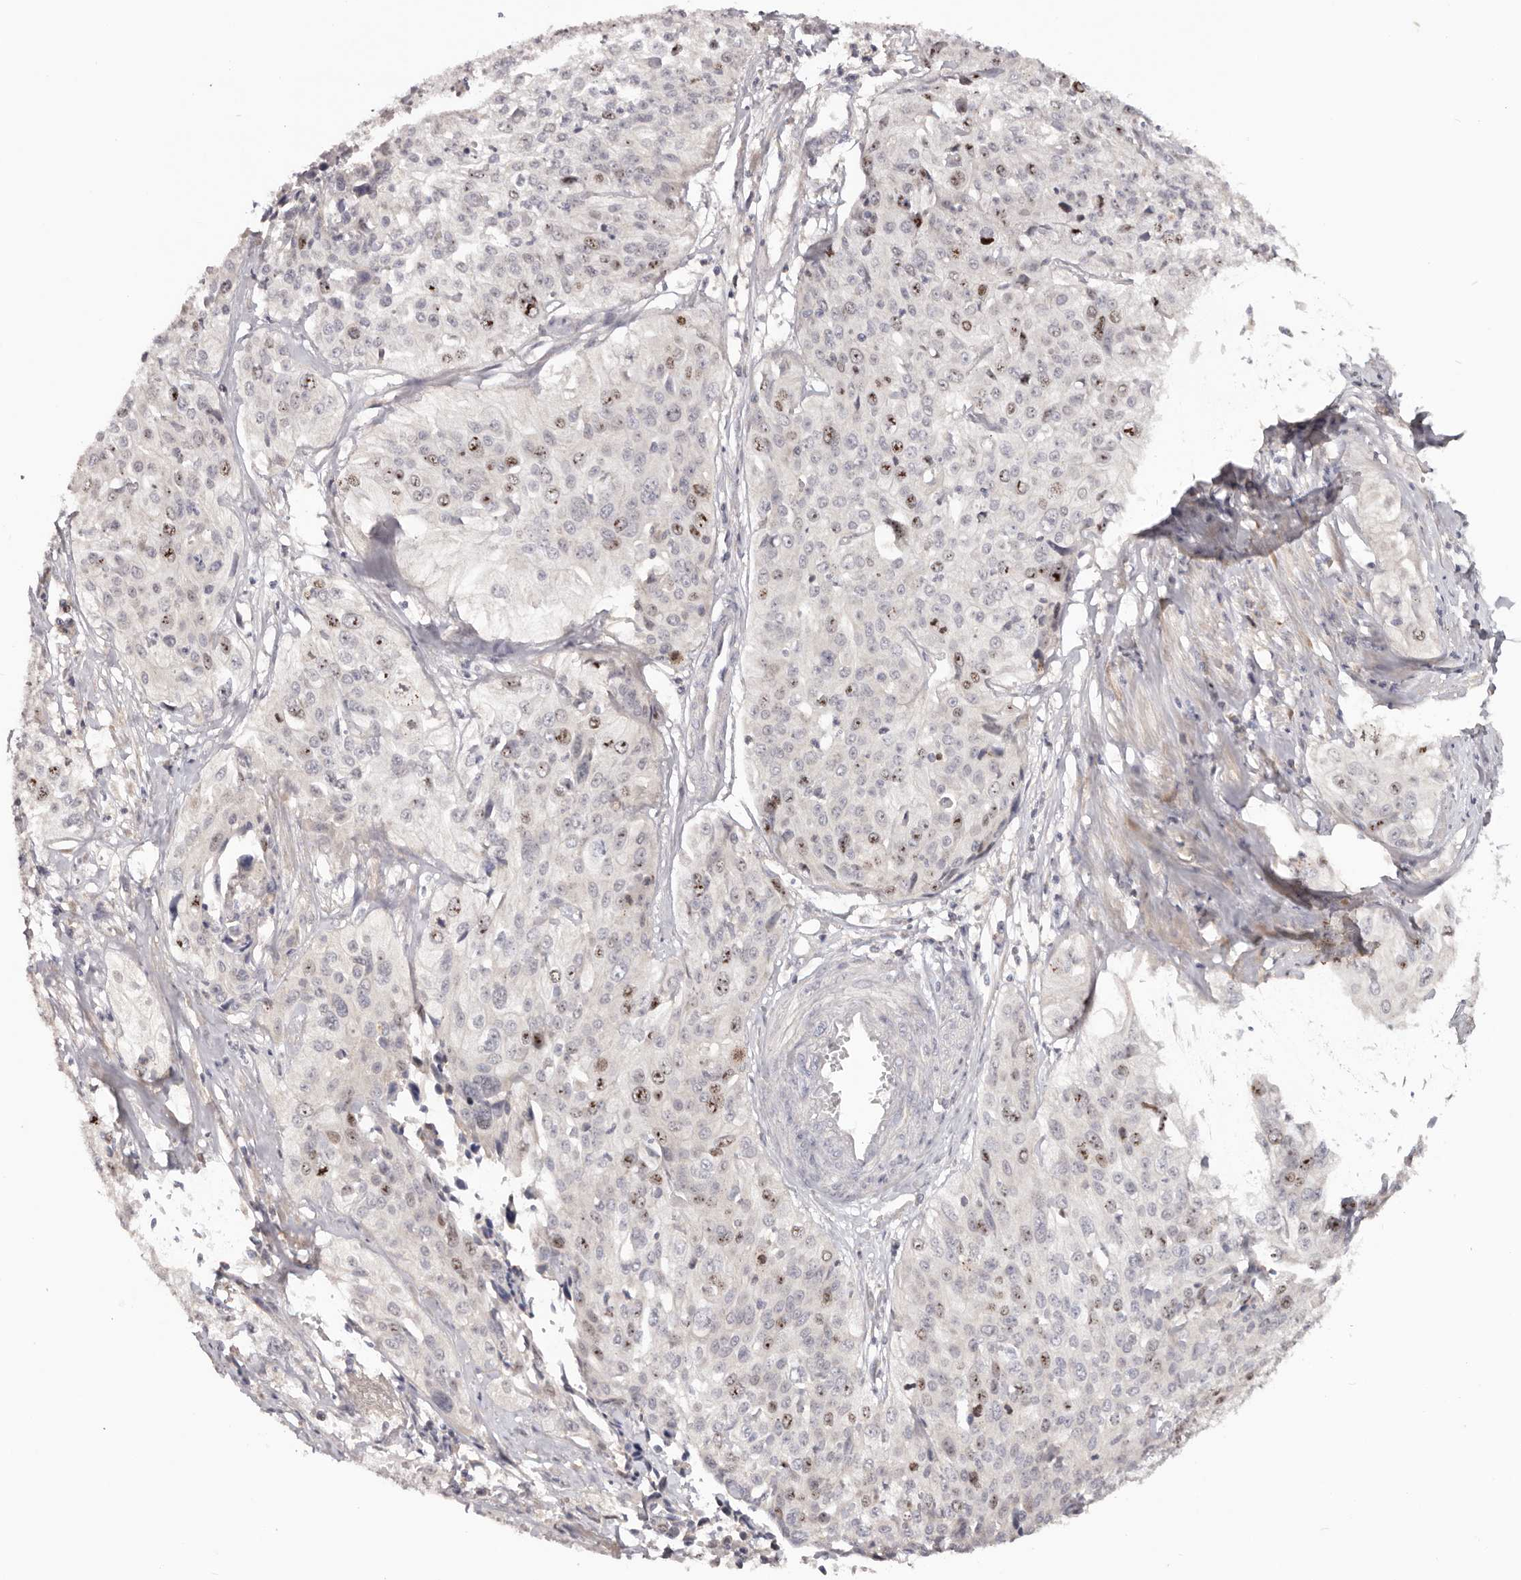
{"staining": {"intensity": "moderate", "quantity": "<25%", "location": "nuclear"}, "tissue": "cervical cancer", "cell_type": "Tumor cells", "image_type": "cancer", "snomed": [{"axis": "morphology", "description": "Squamous cell carcinoma, NOS"}, {"axis": "topography", "description": "Cervix"}], "caption": "Human cervical cancer stained with a brown dye displays moderate nuclear positive staining in approximately <25% of tumor cells.", "gene": "CCDC190", "patient": {"sex": "female", "age": 31}}